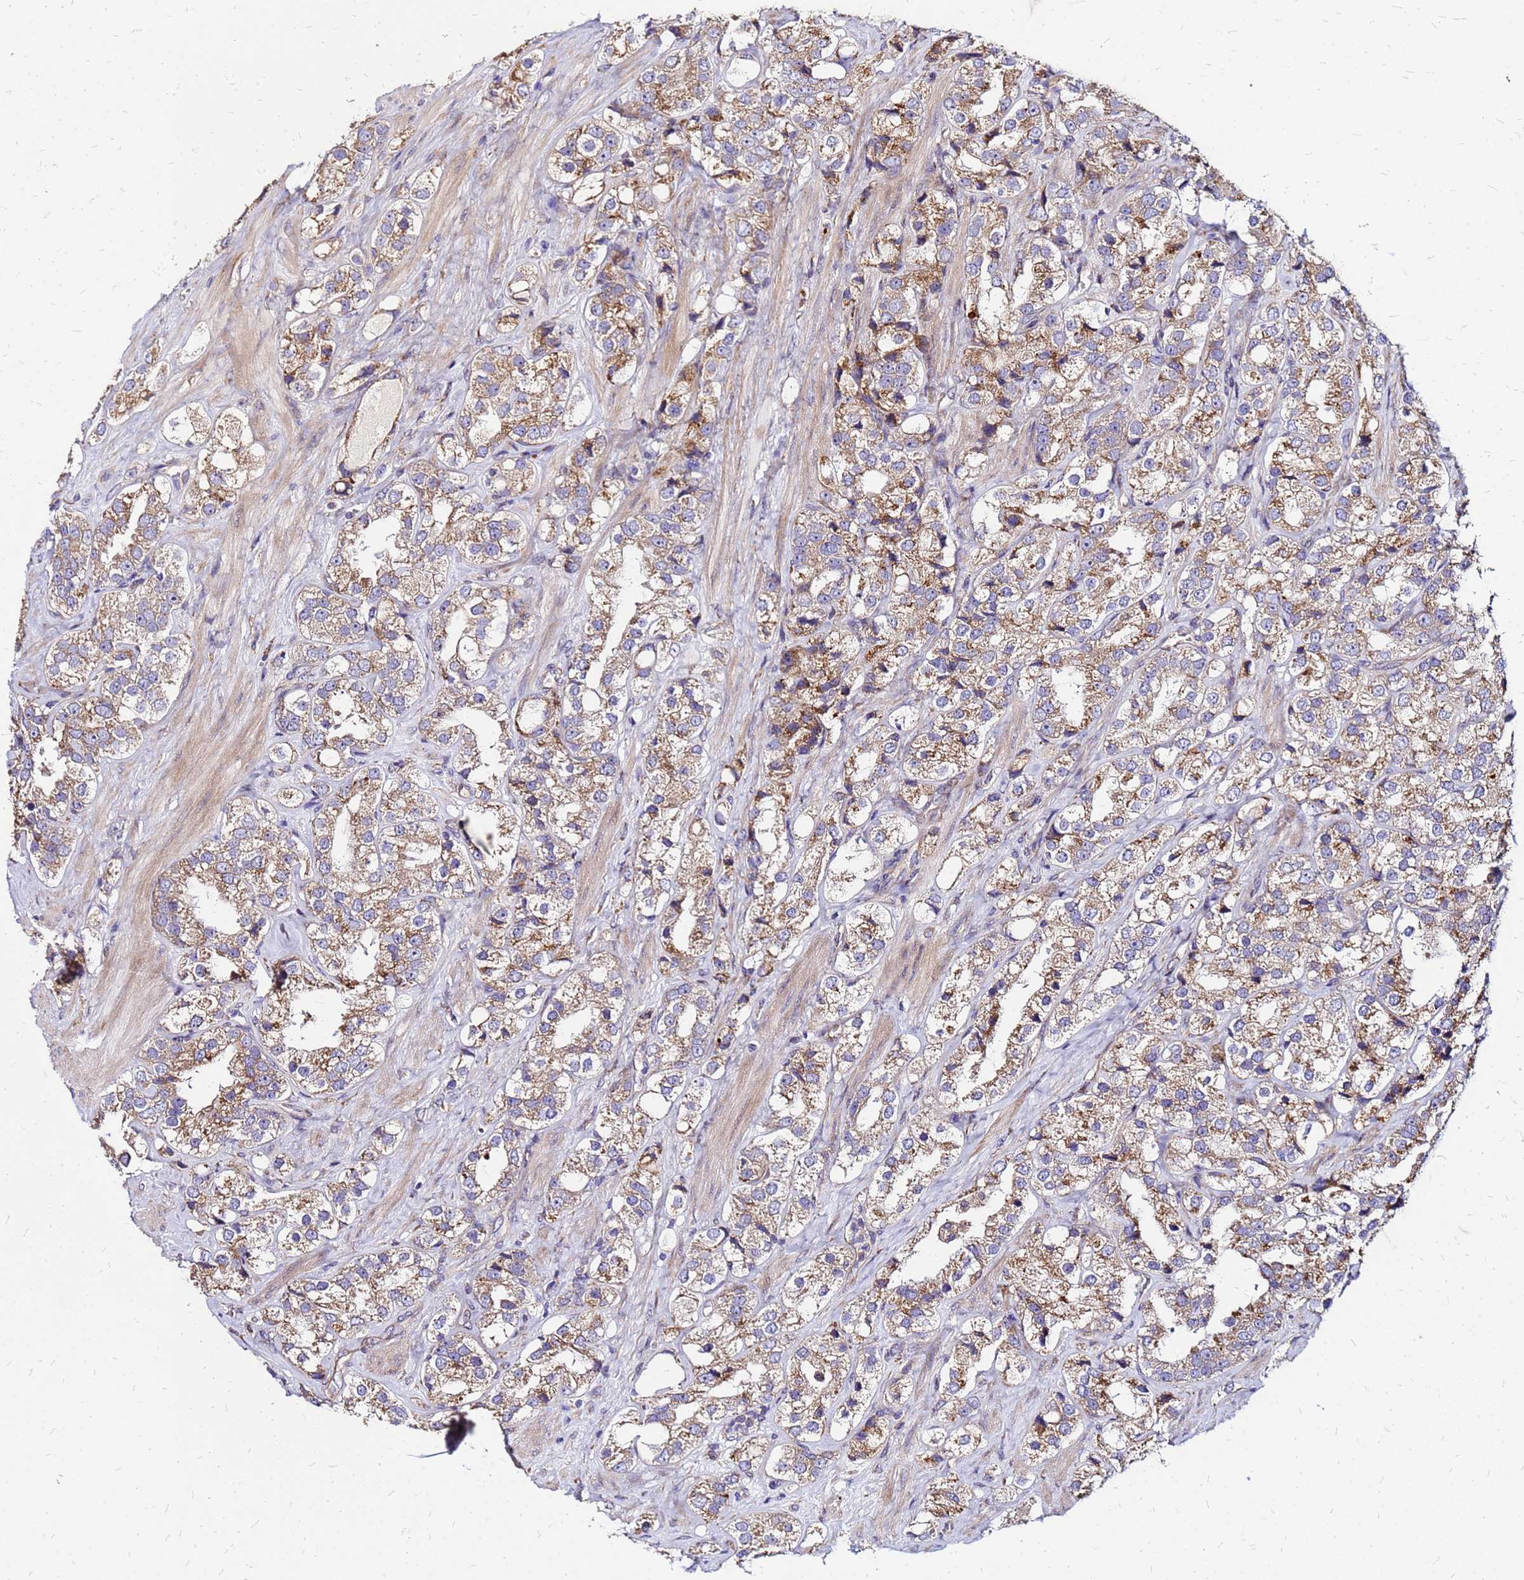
{"staining": {"intensity": "moderate", "quantity": ">75%", "location": "cytoplasmic/membranous"}, "tissue": "prostate cancer", "cell_type": "Tumor cells", "image_type": "cancer", "snomed": [{"axis": "morphology", "description": "Adenocarcinoma, NOS"}, {"axis": "topography", "description": "Prostate"}], "caption": "IHC (DAB) staining of human adenocarcinoma (prostate) demonstrates moderate cytoplasmic/membranous protein expression in about >75% of tumor cells.", "gene": "VMO1", "patient": {"sex": "male", "age": 79}}